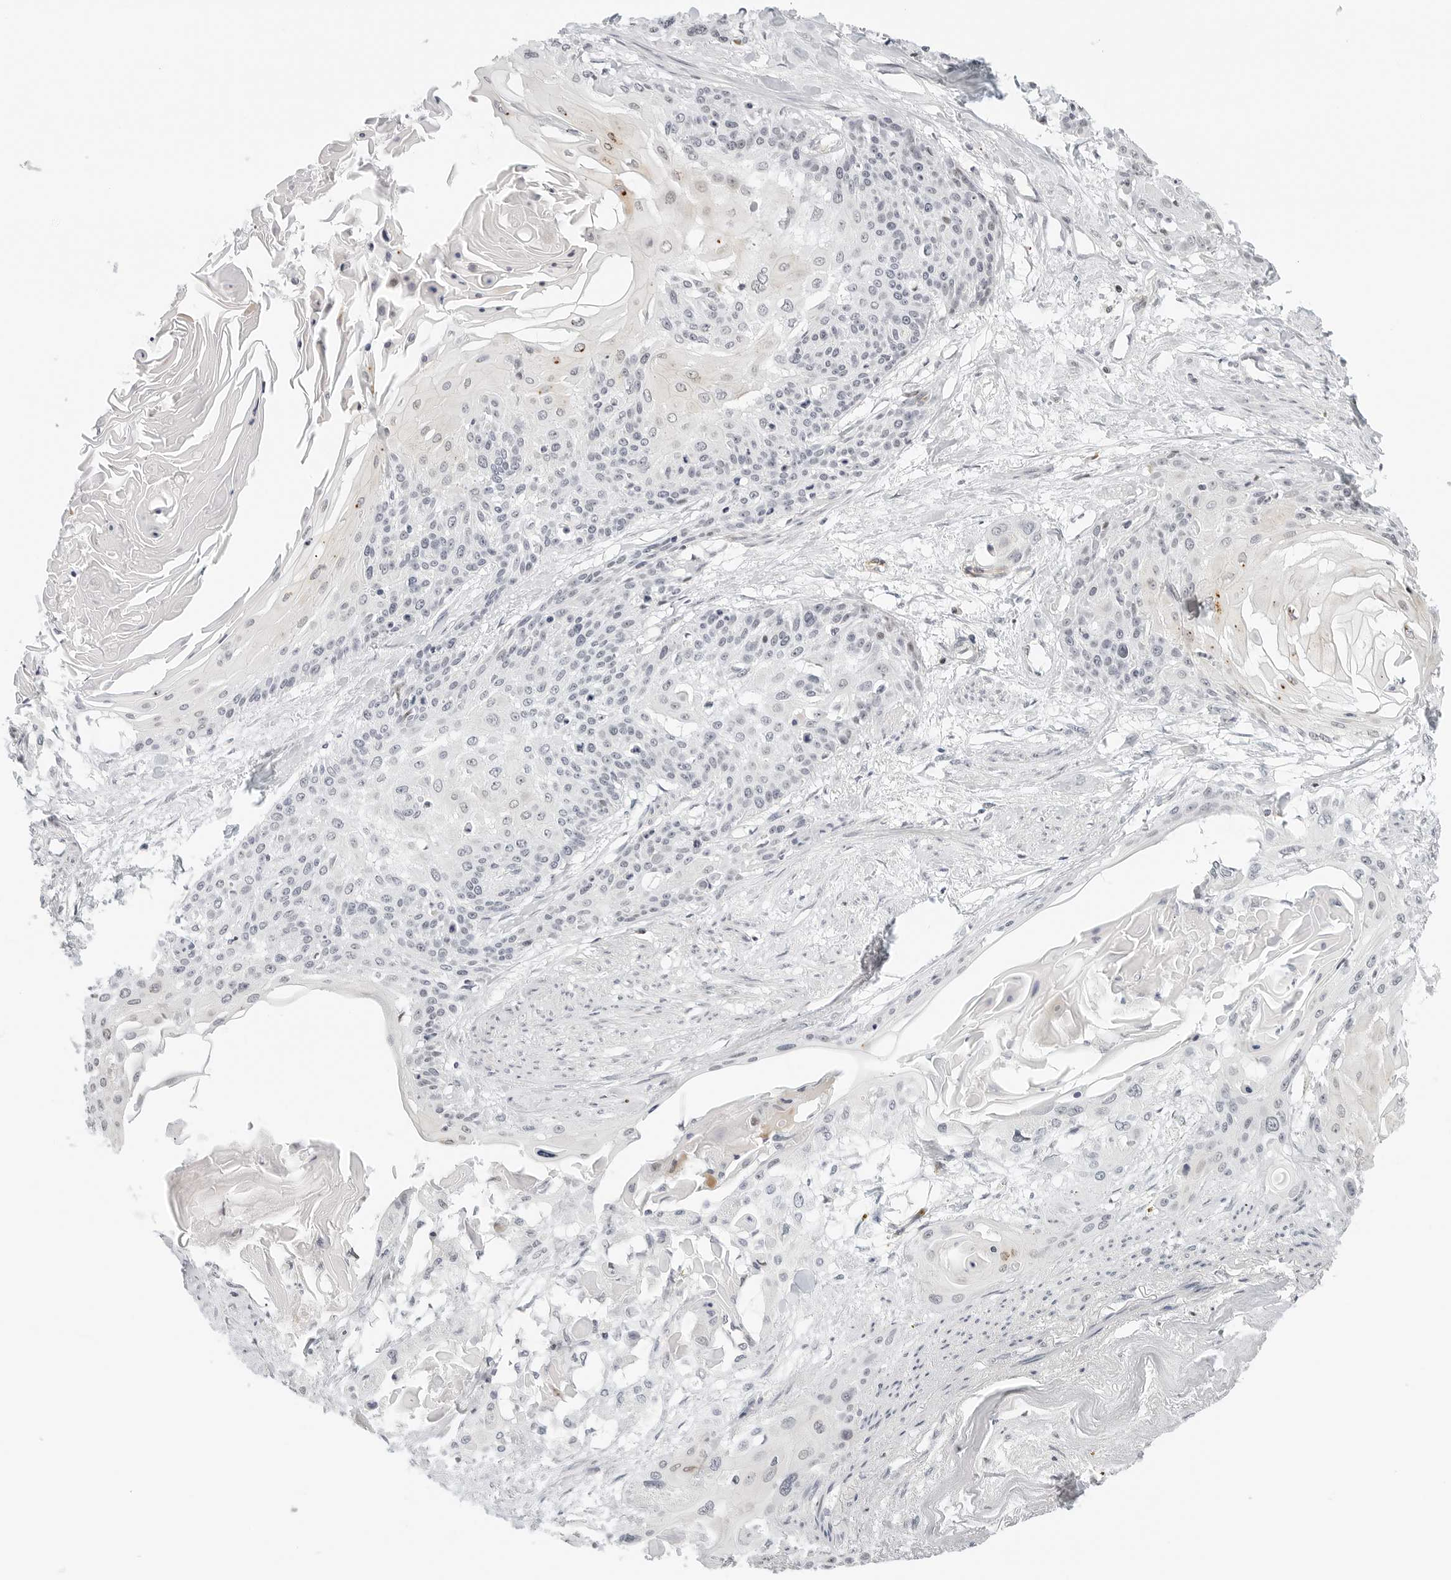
{"staining": {"intensity": "negative", "quantity": "none", "location": "none"}, "tissue": "cervical cancer", "cell_type": "Tumor cells", "image_type": "cancer", "snomed": [{"axis": "morphology", "description": "Squamous cell carcinoma, NOS"}, {"axis": "topography", "description": "Cervix"}], "caption": "The micrograph shows no significant positivity in tumor cells of cervical cancer (squamous cell carcinoma).", "gene": "PARP10", "patient": {"sex": "female", "age": 57}}